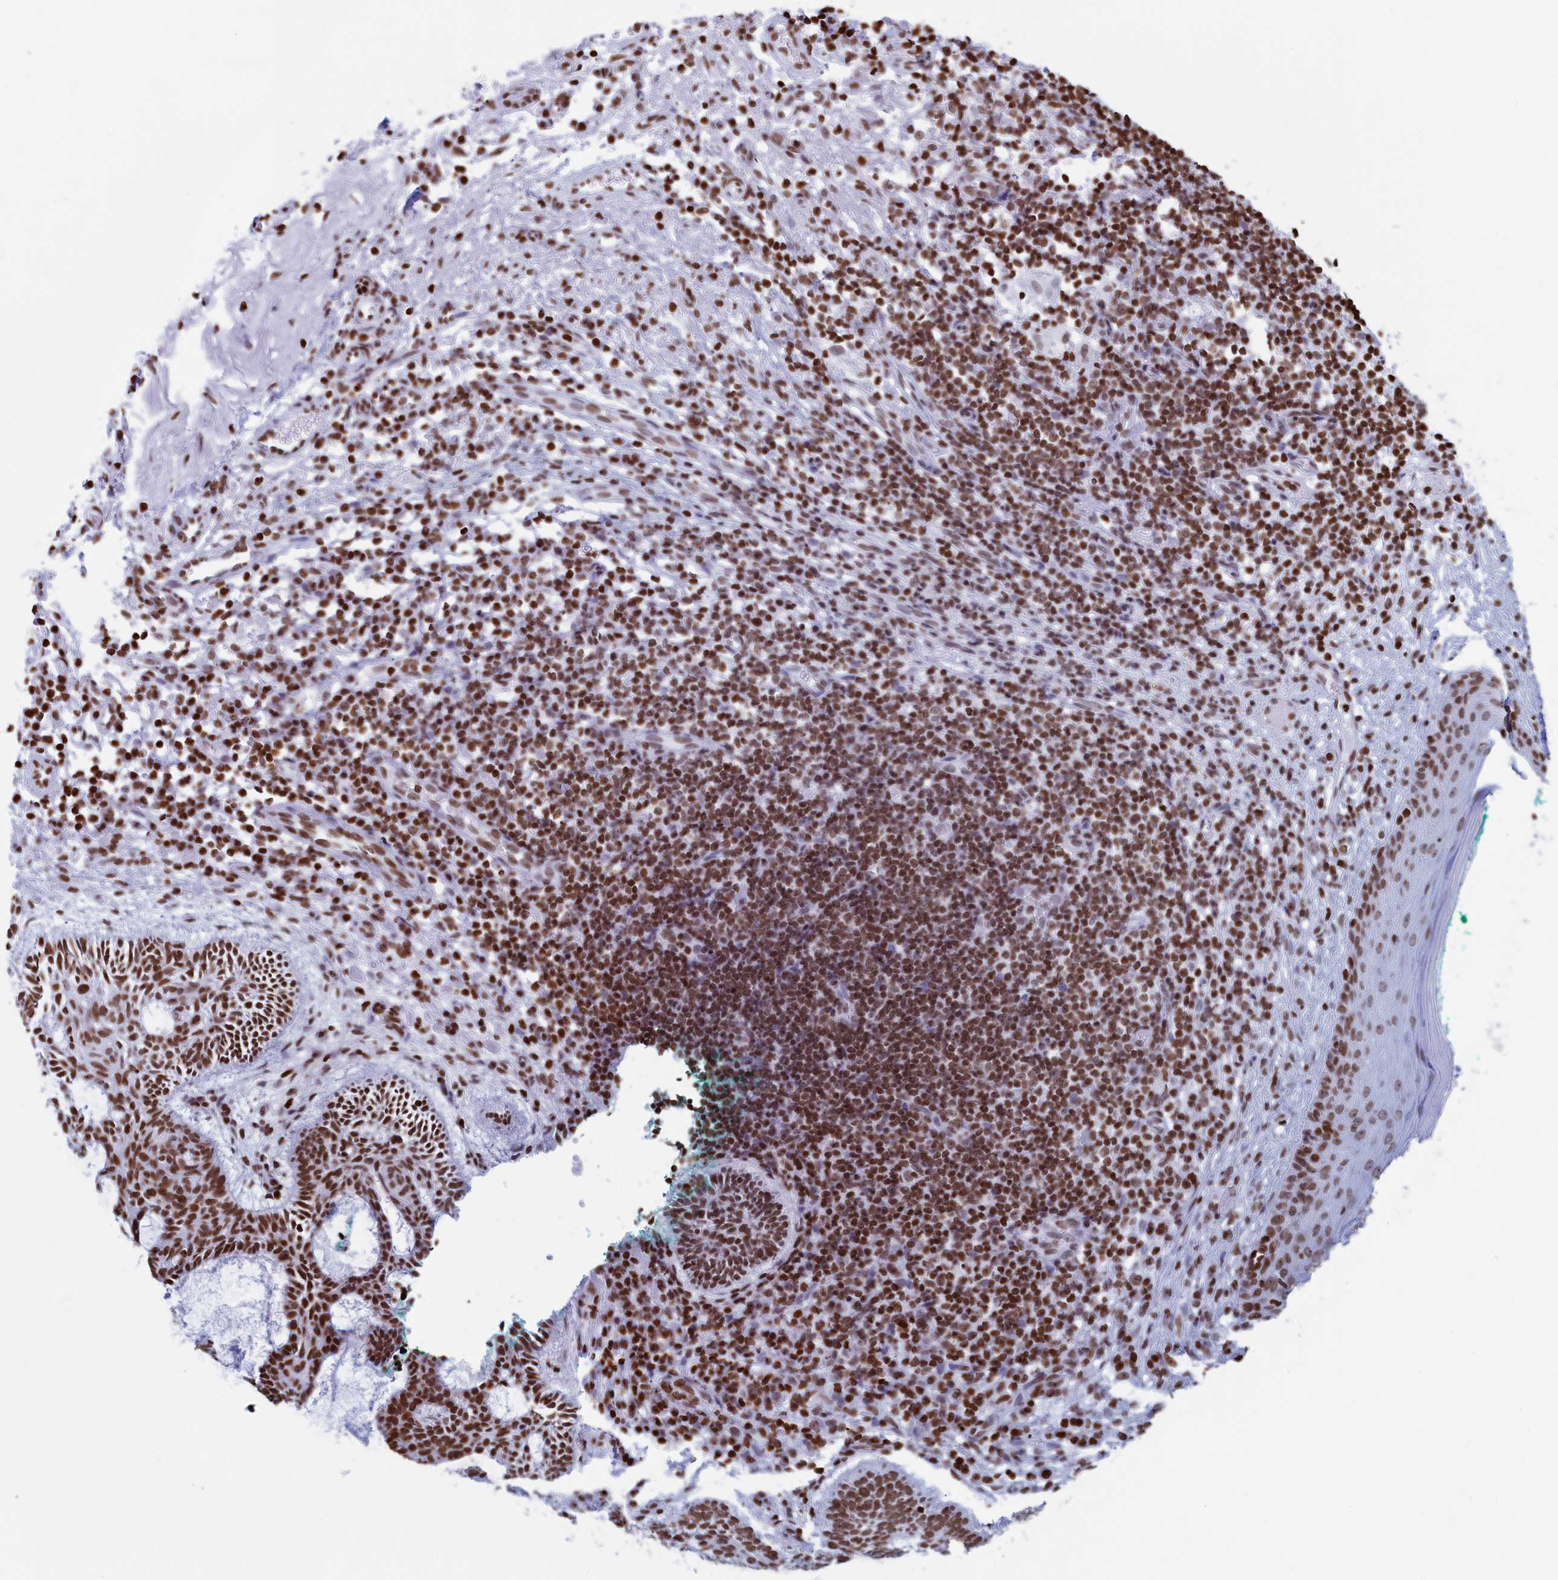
{"staining": {"intensity": "moderate", "quantity": ">75%", "location": "nuclear"}, "tissue": "skin cancer", "cell_type": "Tumor cells", "image_type": "cancer", "snomed": [{"axis": "morphology", "description": "Basal cell carcinoma"}, {"axis": "topography", "description": "Skin"}], "caption": "Human skin cancer (basal cell carcinoma) stained for a protein (brown) shows moderate nuclear positive expression in approximately >75% of tumor cells.", "gene": "APOBEC3A", "patient": {"sex": "male", "age": 85}}